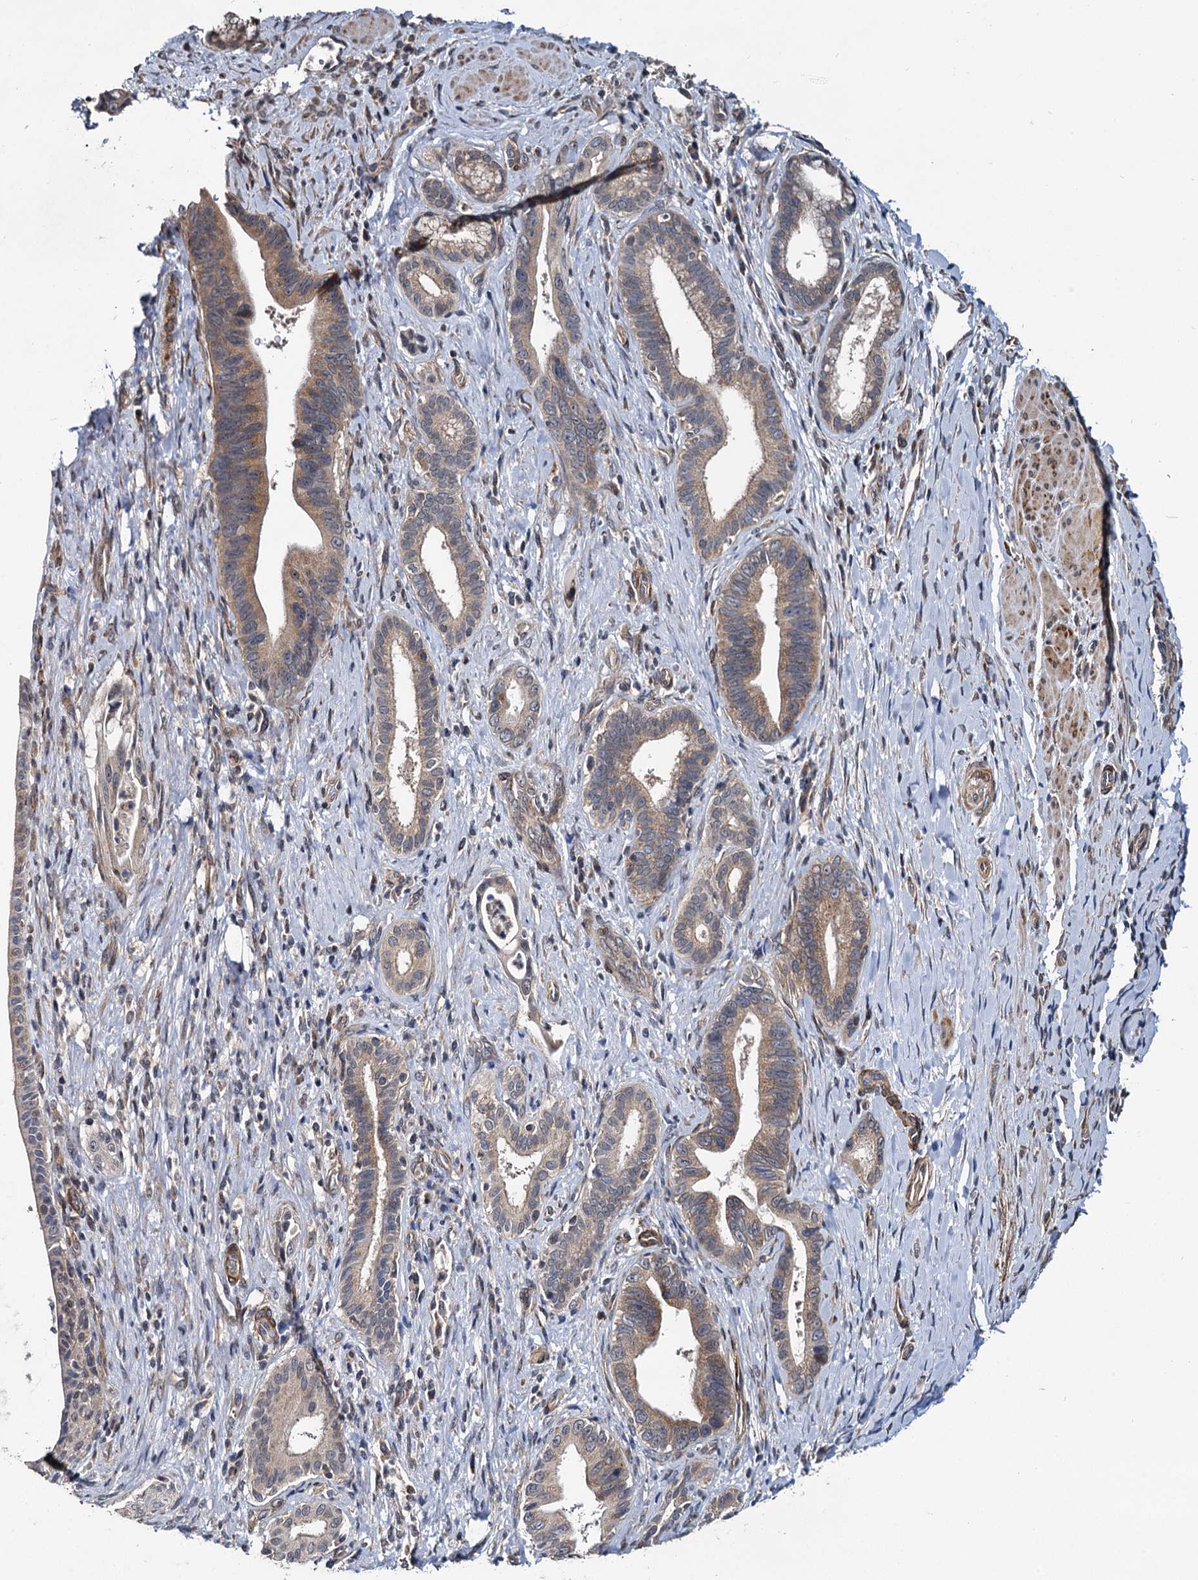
{"staining": {"intensity": "weak", "quantity": ">75%", "location": "cytoplasmic/membranous"}, "tissue": "pancreatic cancer", "cell_type": "Tumor cells", "image_type": "cancer", "snomed": [{"axis": "morphology", "description": "Adenocarcinoma, NOS"}, {"axis": "topography", "description": "Pancreas"}], "caption": "Human adenocarcinoma (pancreatic) stained with a protein marker displays weak staining in tumor cells.", "gene": "ARHGAP42", "patient": {"sex": "female", "age": 55}}